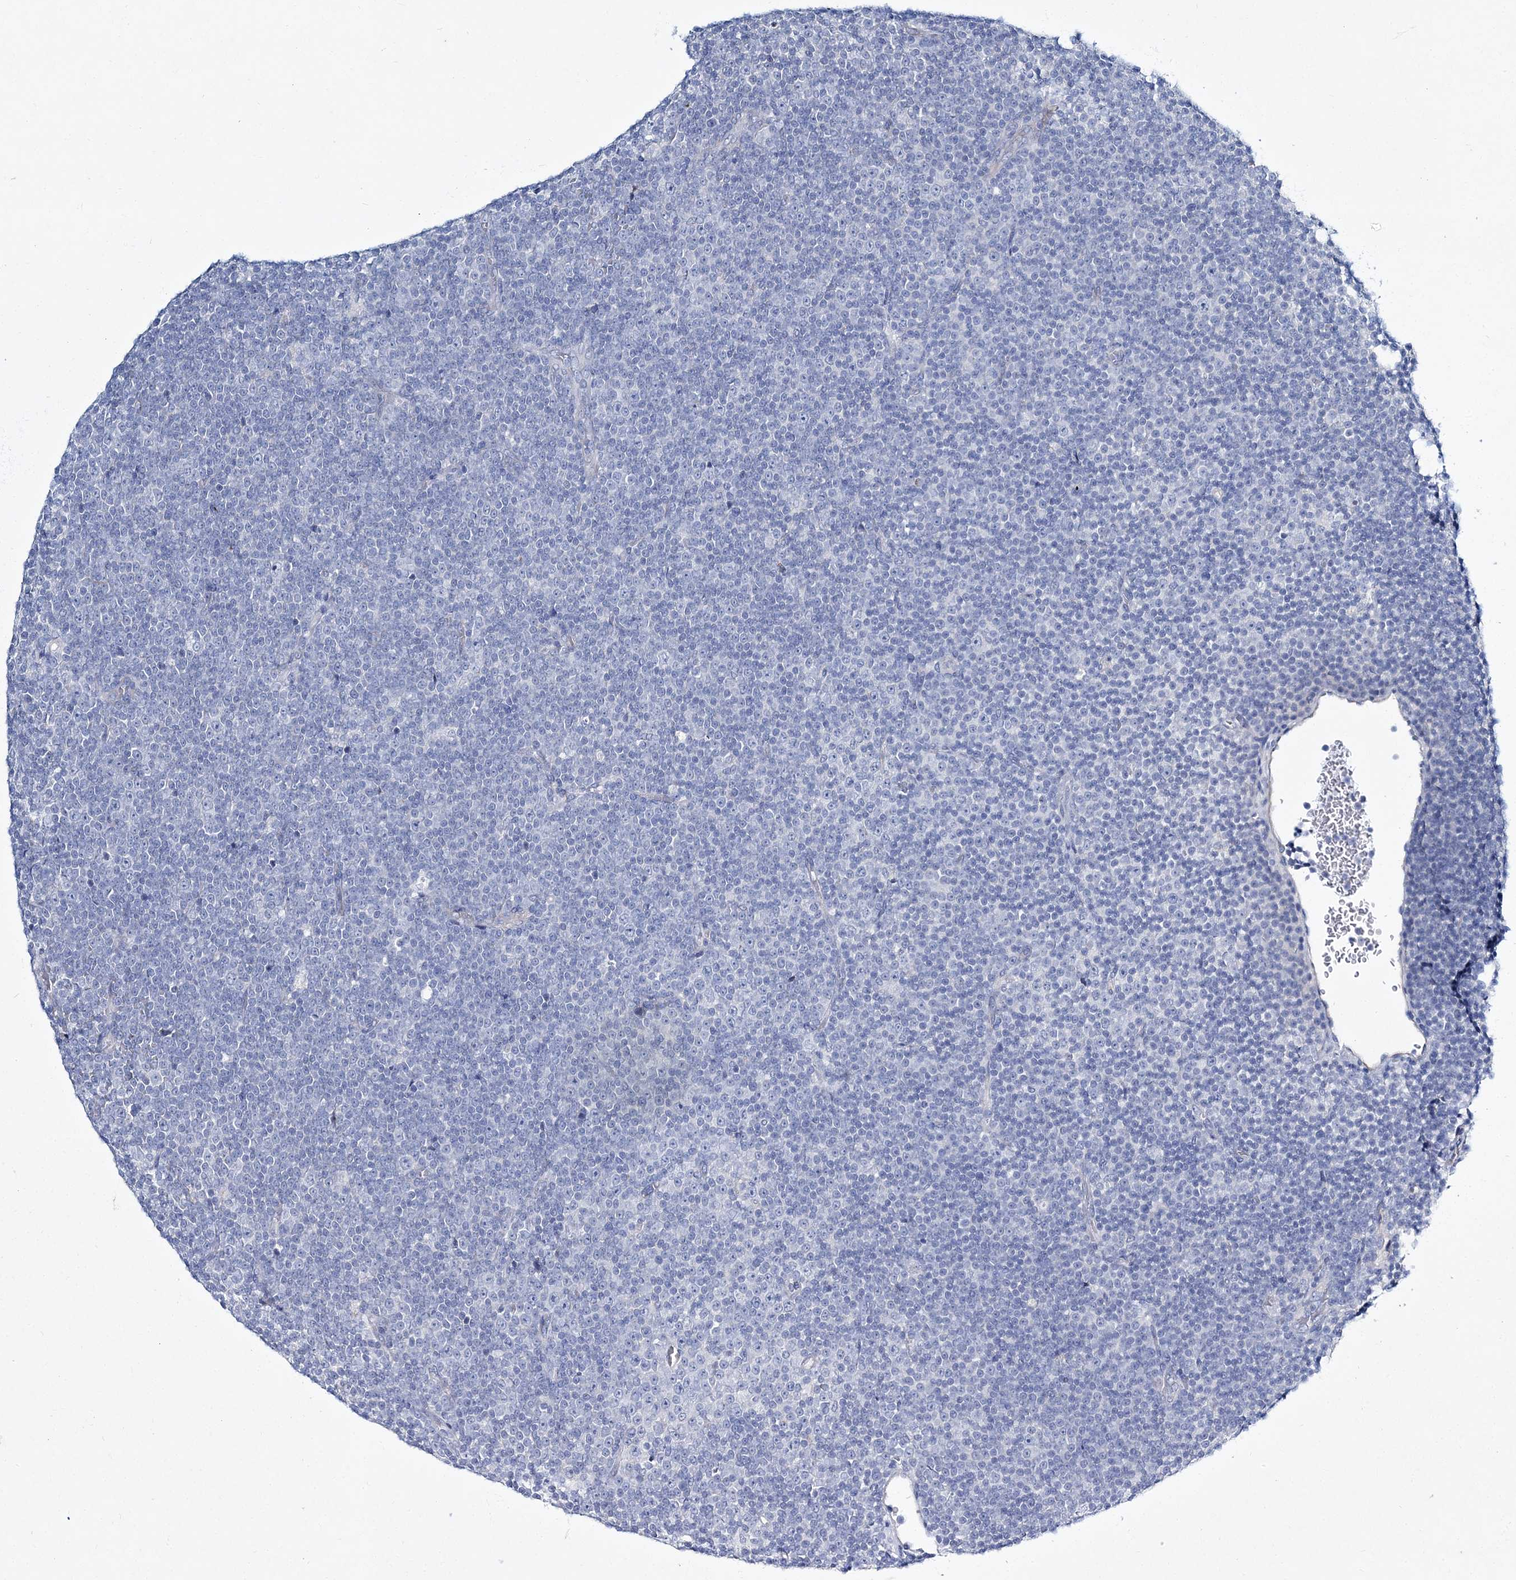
{"staining": {"intensity": "negative", "quantity": "none", "location": "none"}, "tissue": "lymphoma", "cell_type": "Tumor cells", "image_type": "cancer", "snomed": [{"axis": "morphology", "description": "Malignant lymphoma, non-Hodgkin's type, Low grade"}, {"axis": "topography", "description": "Lymph node"}], "caption": "DAB immunohistochemical staining of malignant lymphoma, non-Hodgkin's type (low-grade) exhibits no significant staining in tumor cells.", "gene": "ADGRL1", "patient": {"sex": "female", "age": 67}}